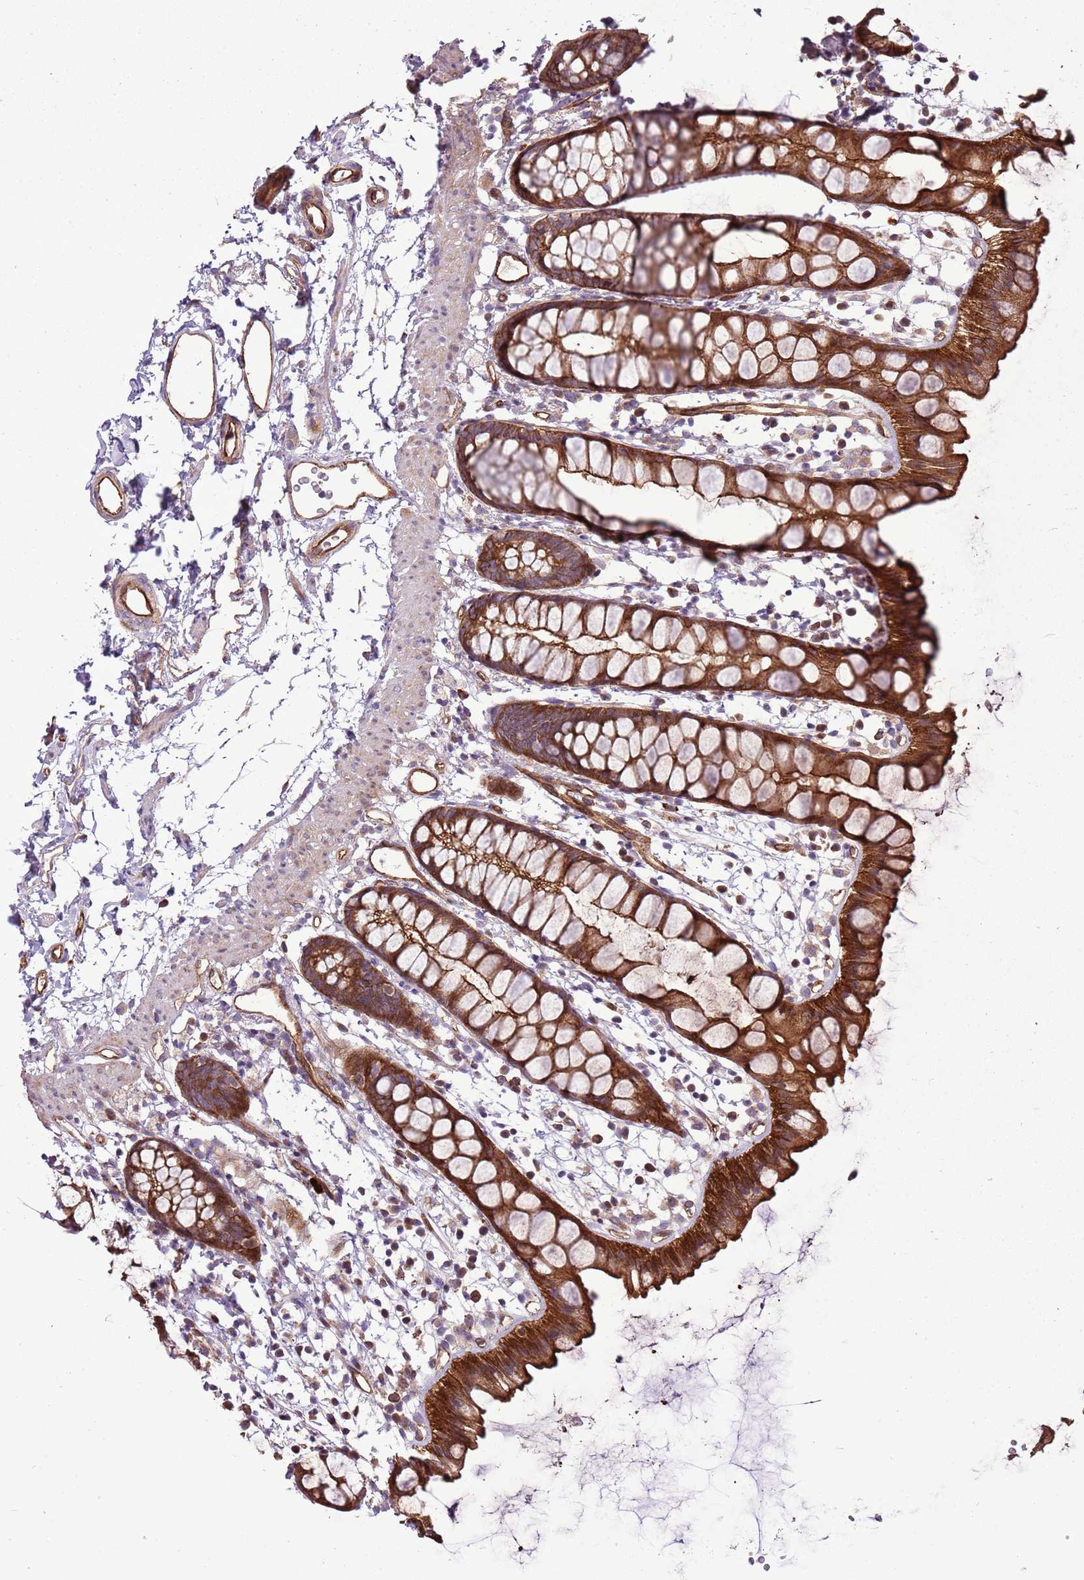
{"staining": {"intensity": "strong", "quantity": ">75%", "location": "cytoplasmic/membranous"}, "tissue": "rectum", "cell_type": "Glandular cells", "image_type": "normal", "snomed": [{"axis": "morphology", "description": "Normal tissue, NOS"}, {"axis": "topography", "description": "Rectum"}], "caption": "Immunohistochemistry photomicrograph of unremarkable rectum: human rectum stained using IHC shows high levels of strong protein expression localized specifically in the cytoplasmic/membranous of glandular cells, appearing as a cytoplasmic/membranous brown color.", "gene": "ZNF827", "patient": {"sex": "female", "age": 65}}